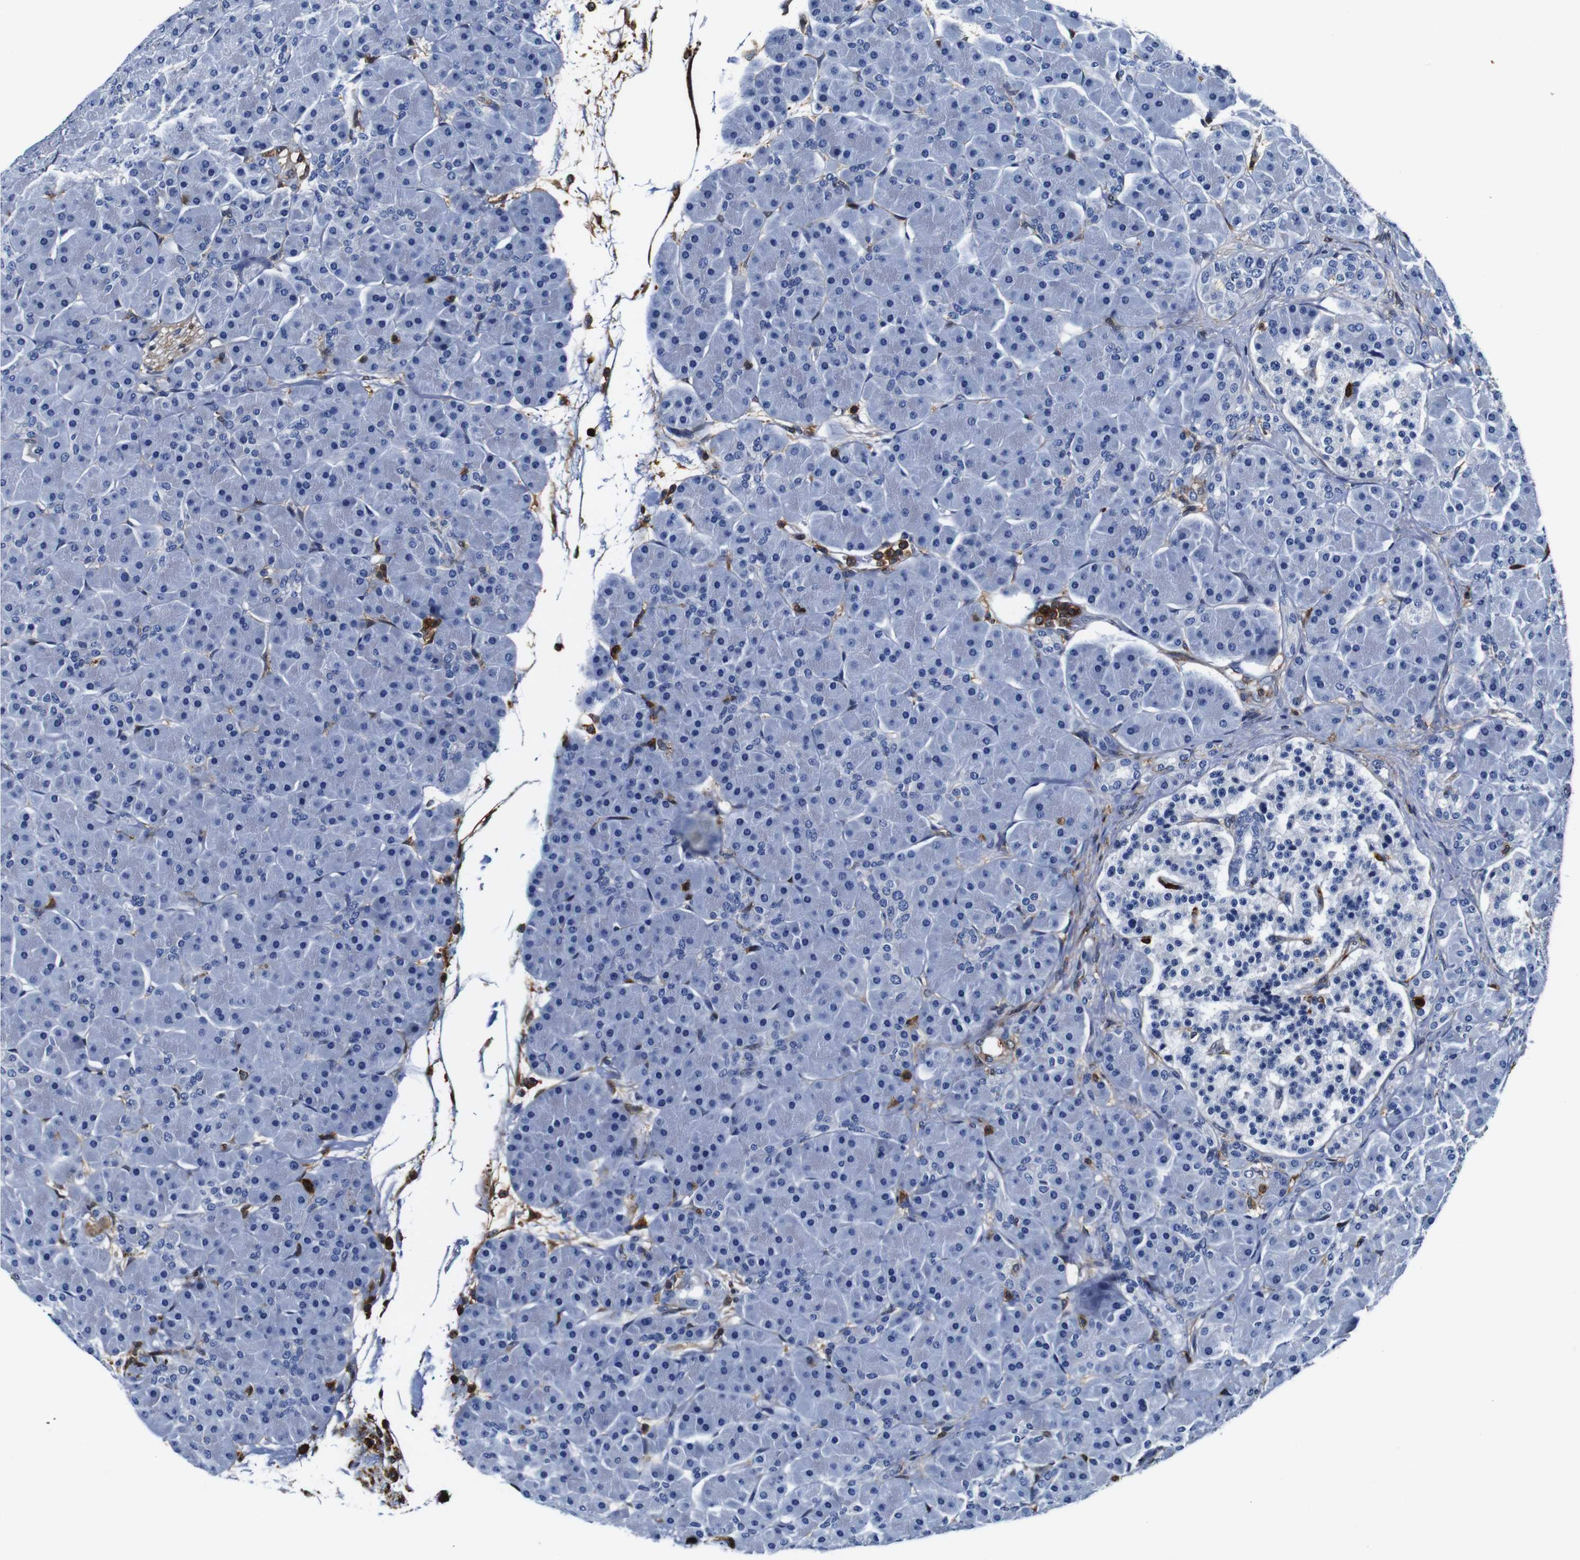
{"staining": {"intensity": "negative", "quantity": "none", "location": "none"}, "tissue": "pancreas", "cell_type": "Exocrine glandular cells", "image_type": "normal", "snomed": [{"axis": "morphology", "description": "Normal tissue, NOS"}, {"axis": "topography", "description": "Pancreas"}], "caption": "Immunohistochemical staining of benign pancreas displays no significant expression in exocrine glandular cells.", "gene": "ANXA1", "patient": {"sex": "male", "age": 66}}